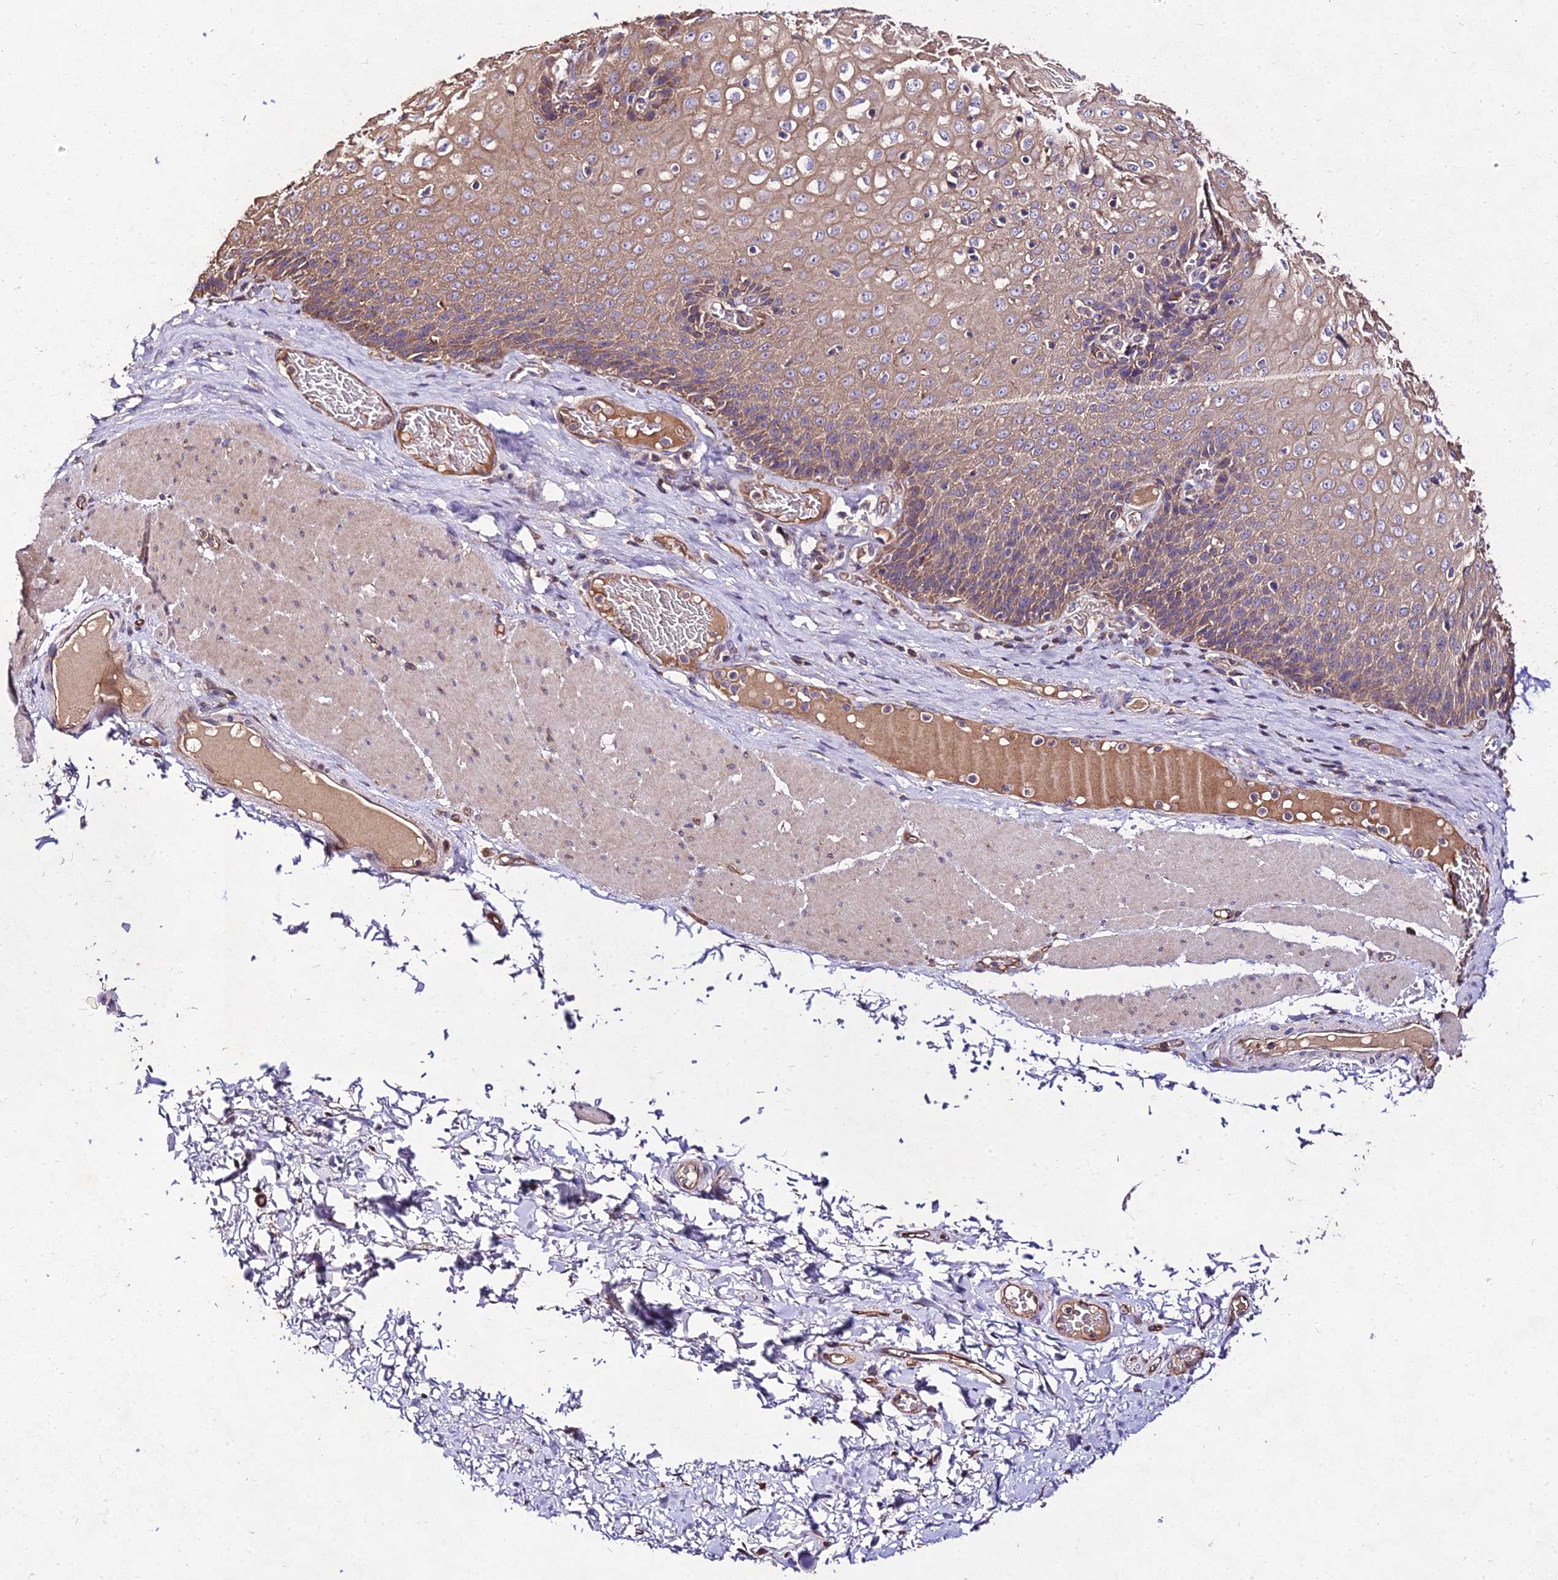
{"staining": {"intensity": "moderate", "quantity": ">75%", "location": "cytoplasmic/membranous"}, "tissue": "esophagus", "cell_type": "Squamous epithelial cells", "image_type": "normal", "snomed": [{"axis": "morphology", "description": "Normal tissue, NOS"}, {"axis": "topography", "description": "Esophagus"}], "caption": "The photomicrograph exhibits staining of unremarkable esophagus, revealing moderate cytoplasmic/membranous protein positivity (brown color) within squamous epithelial cells. (DAB (3,3'-diaminobenzidine) = brown stain, brightfield microscopy at high magnification).", "gene": "AP3M1", "patient": {"sex": "male", "age": 60}}